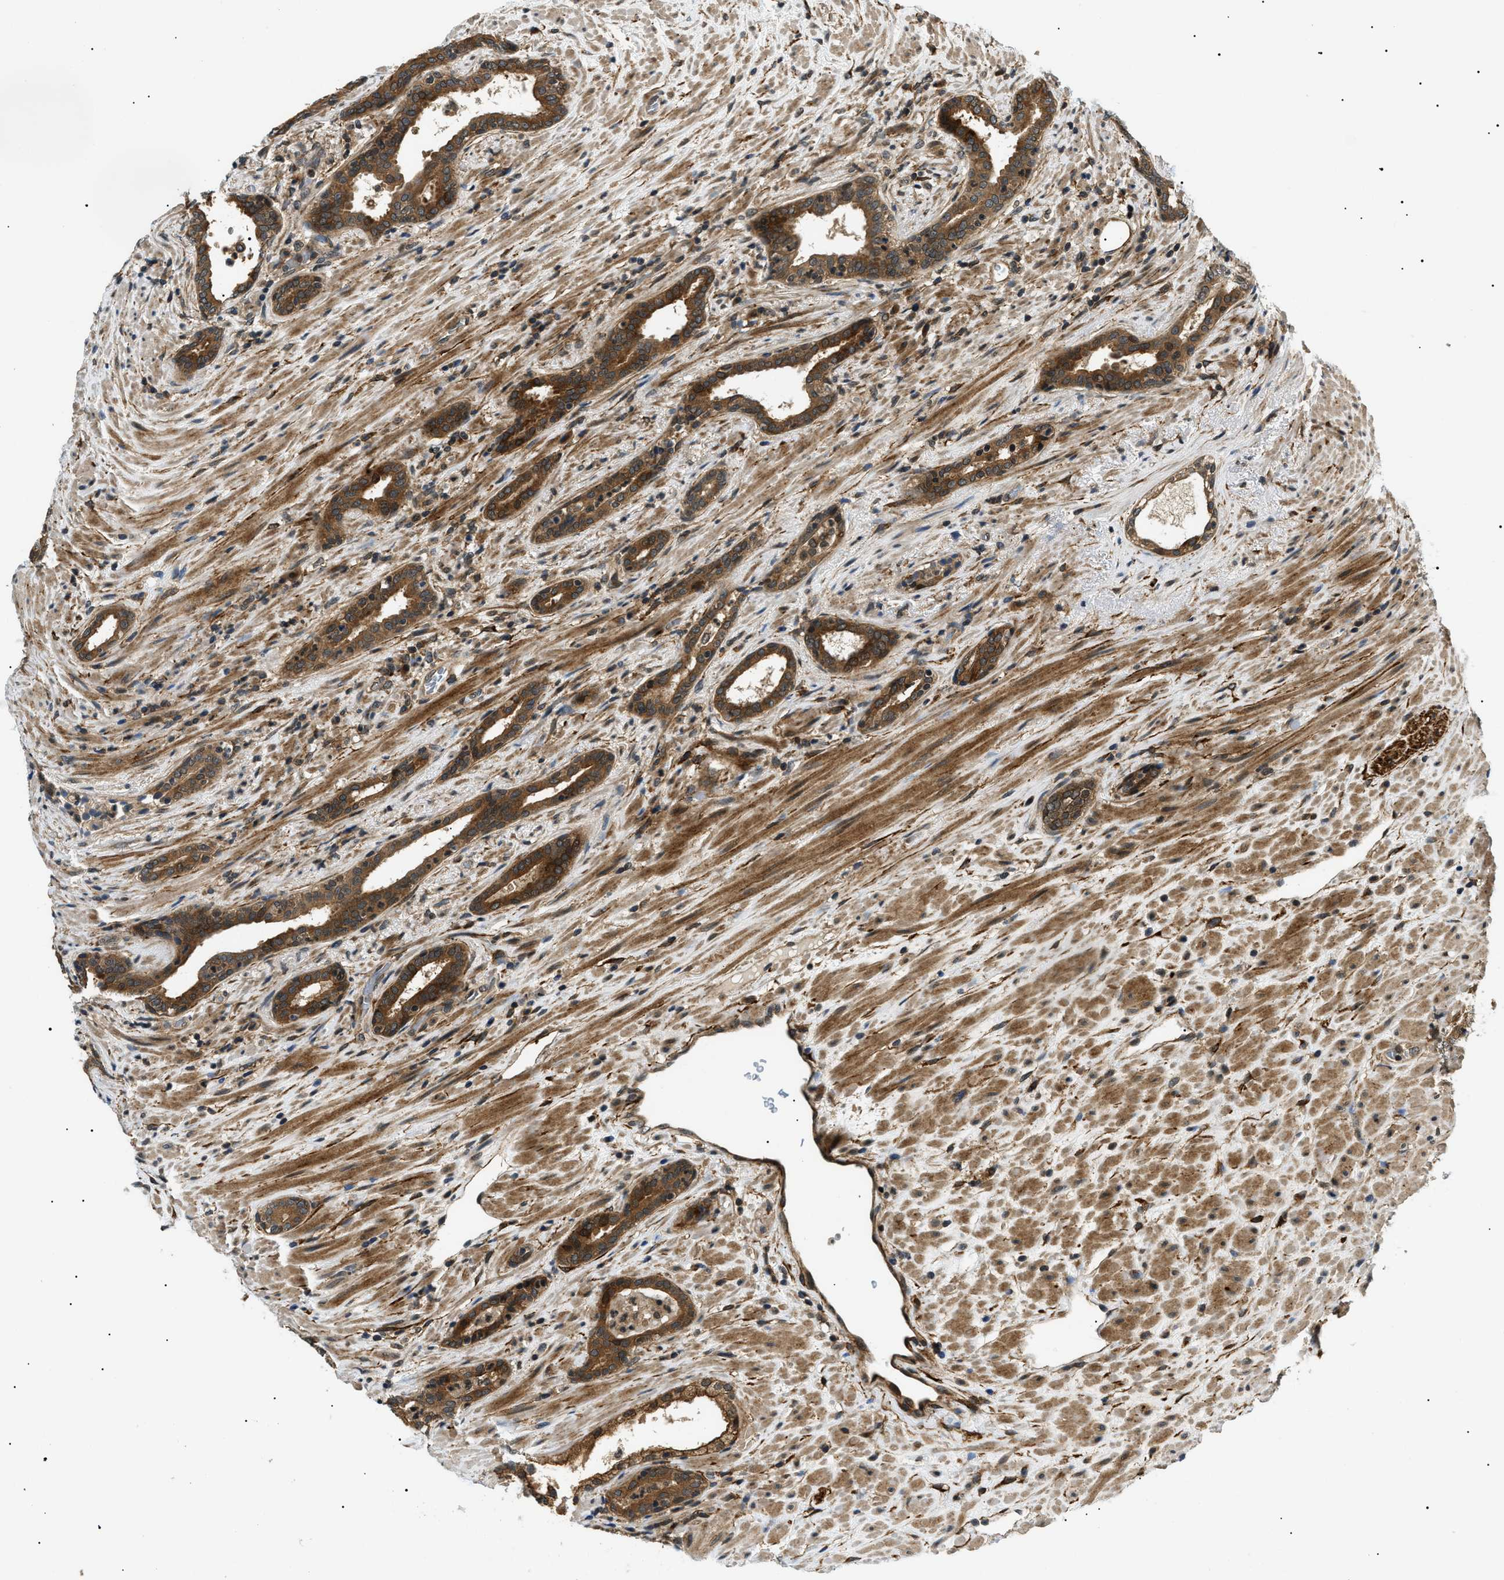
{"staining": {"intensity": "moderate", "quantity": ">75%", "location": "cytoplasmic/membranous"}, "tissue": "prostate cancer", "cell_type": "Tumor cells", "image_type": "cancer", "snomed": [{"axis": "morphology", "description": "Adenocarcinoma, High grade"}, {"axis": "topography", "description": "Prostate"}], "caption": "There is medium levels of moderate cytoplasmic/membranous staining in tumor cells of prostate cancer (high-grade adenocarcinoma), as demonstrated by immunohistochemical staining (brown color).", "gene": "ATP6AP1", "patient": {"sex": "male", "age": 71}}